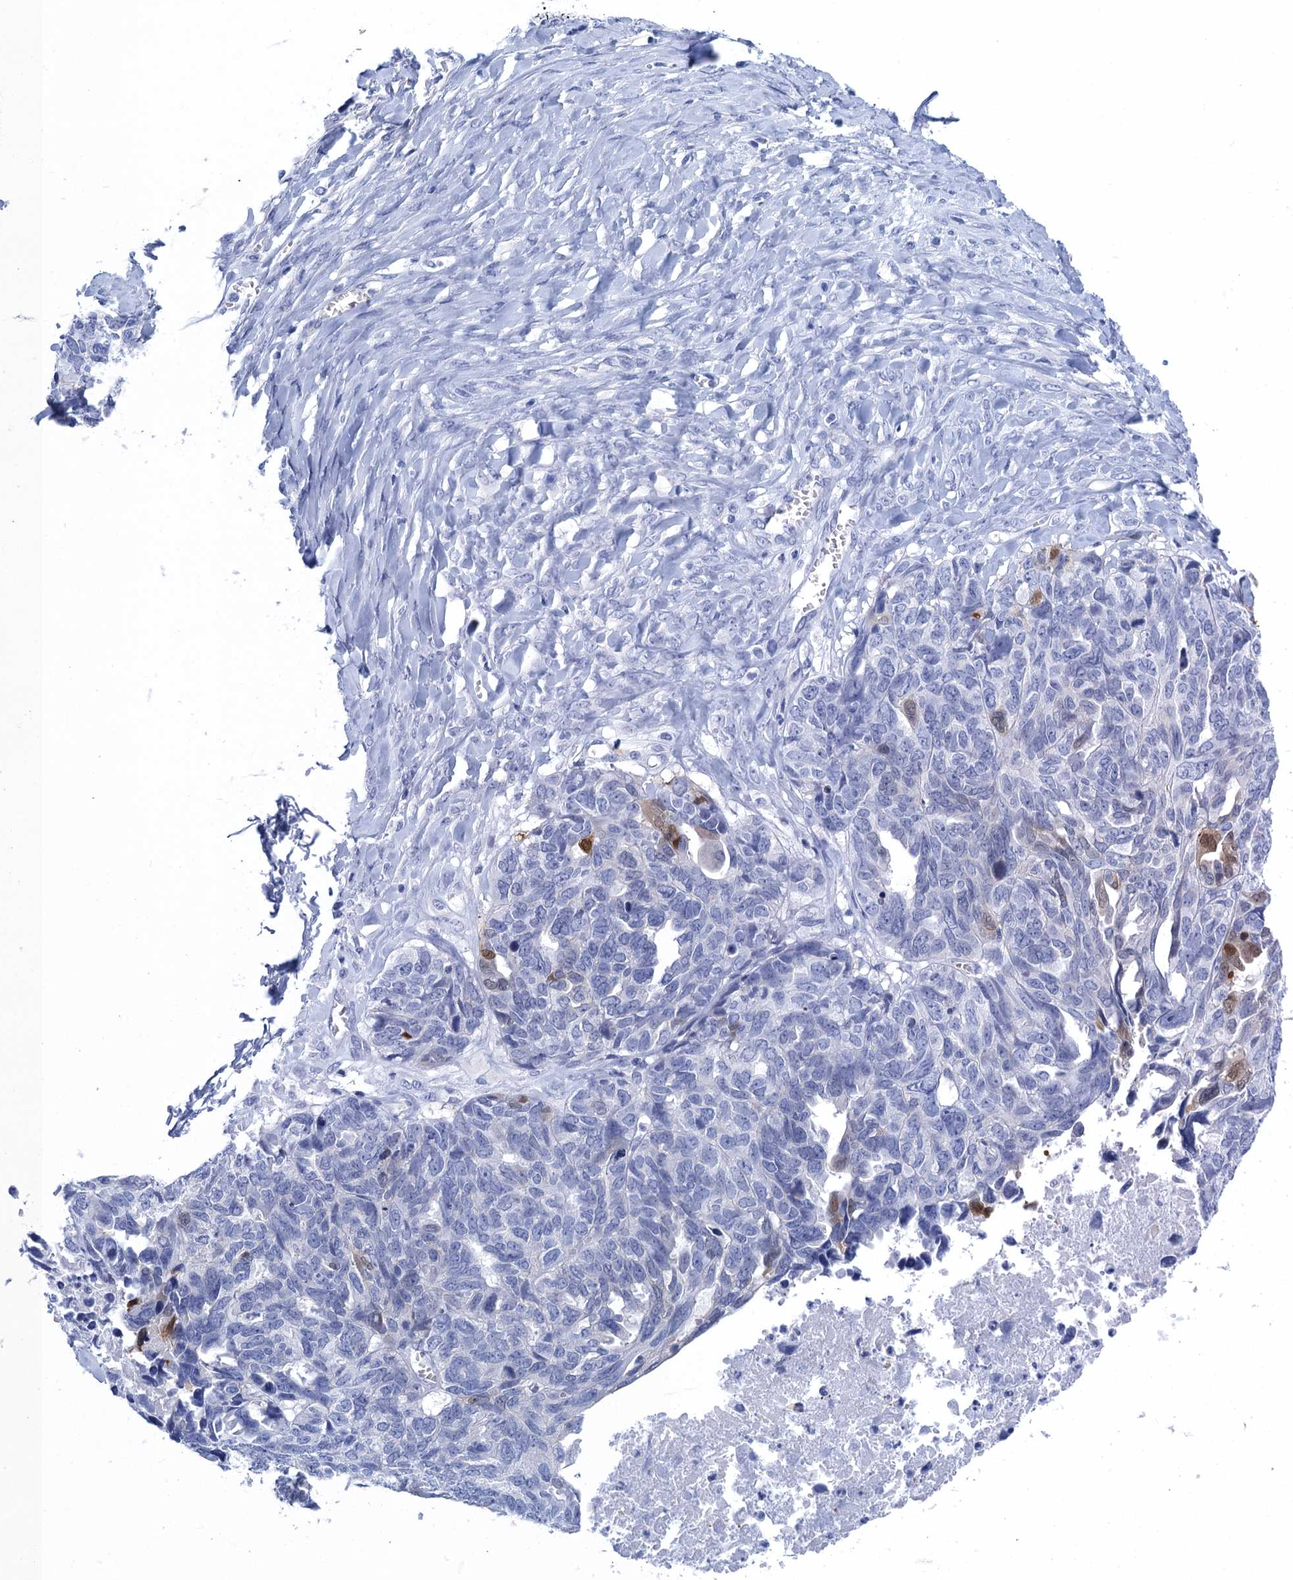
{"staining": {"intensity": "moderate", "quantity": "<25%", "location": "cytoplasmic/membranous,nuclear"}, "tissue": "ovarian cancer", "cell_type": "Tumor cells", "image_type": "cancer", "snomed": [{"axis": "morphology", "description": "Cystadenocarcinoma, serous, NOS"}, {"axis": "topography", "description": "Ovary"}], "caption": "Immunohistochemical staining of human serous cystadenocarcinoma (ovarian) reveals low levels of moderate cytoplasmic/membranous and nuclear positivity in approximately <25% of tumor cells. Immunohistochemistry stains the protein in brown and the nuclei are stained blue.", "gene": "CALML5", "patient": {"sex": "female", "age": 79}}